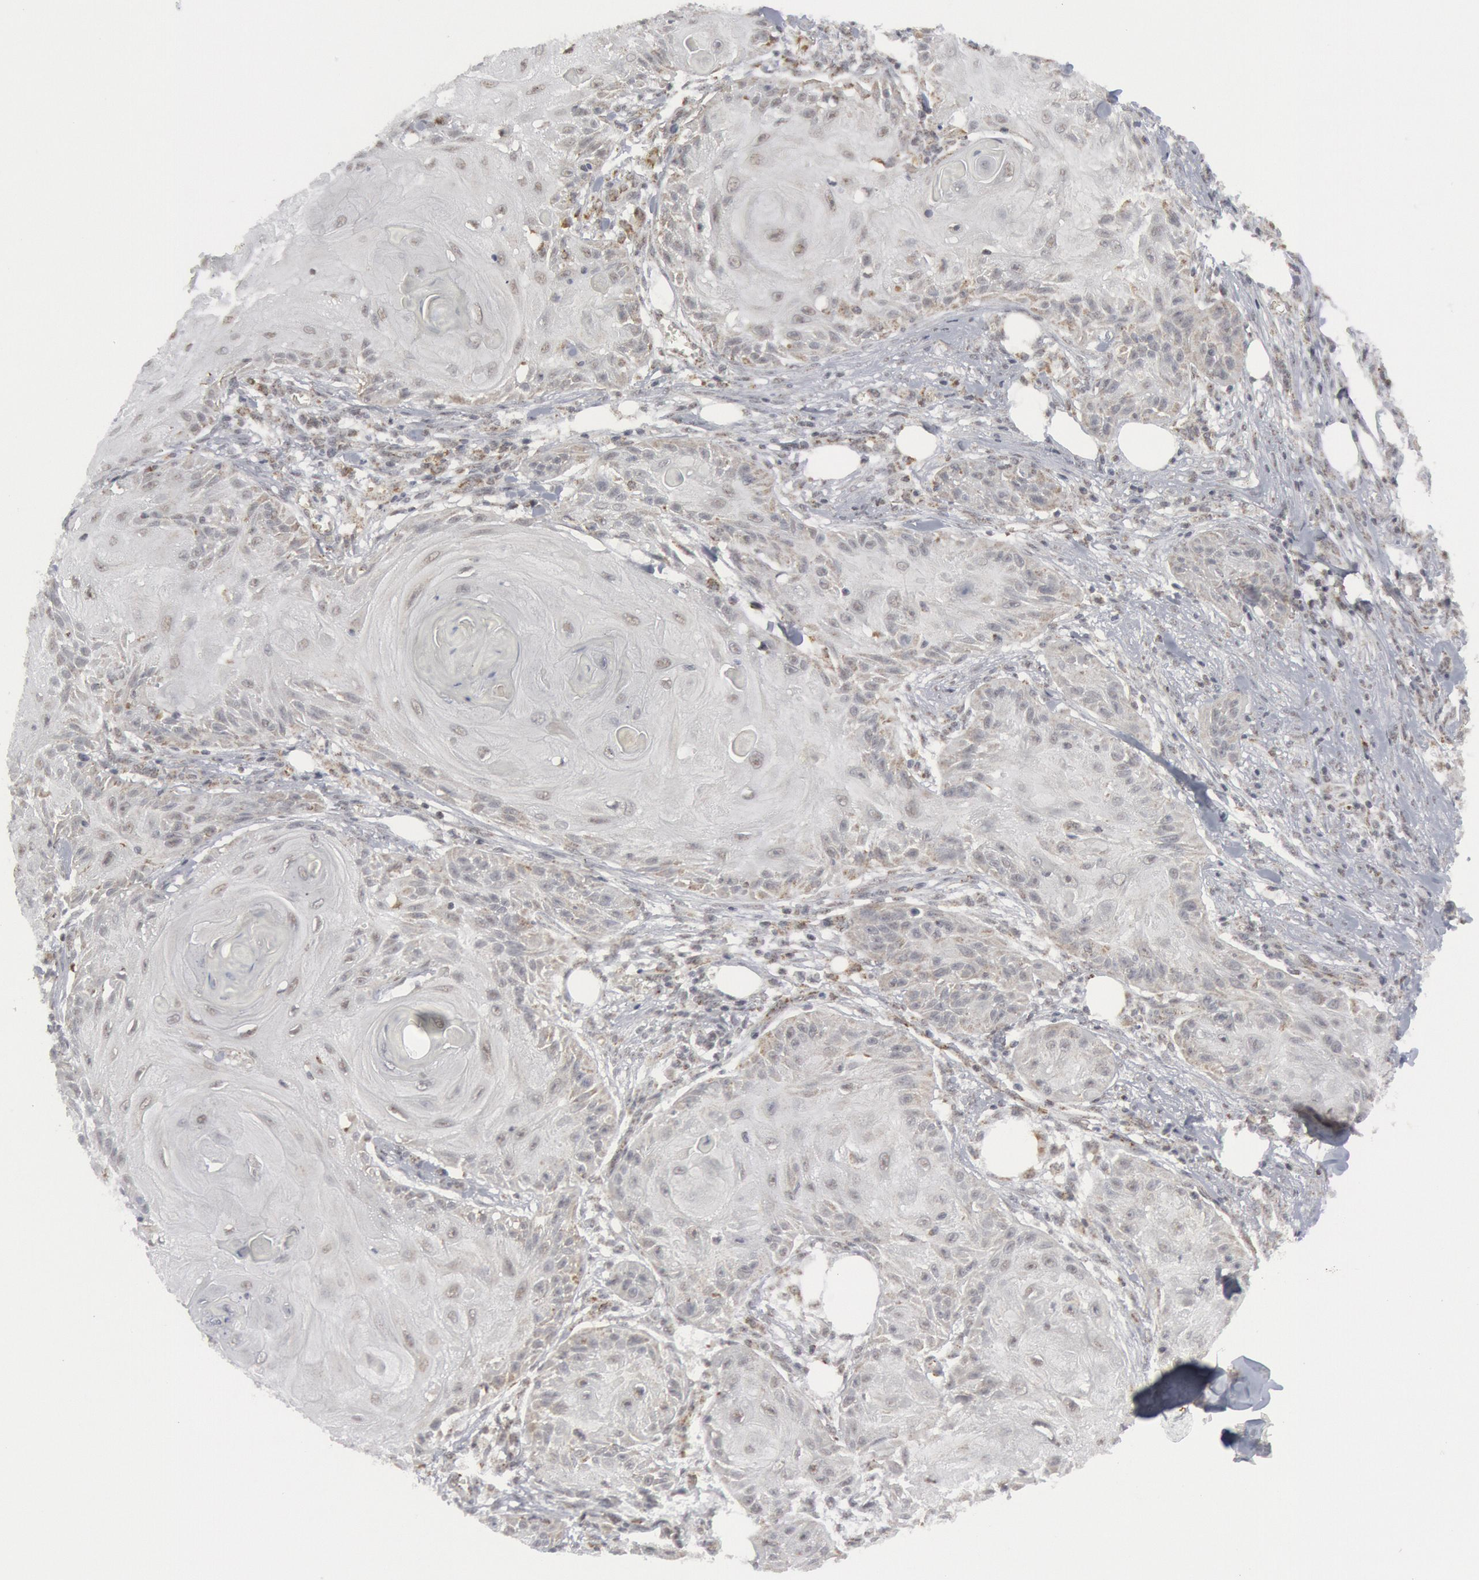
{"staining": {"intensity": "negative", "quantity": "none", "location": "none"}, "tissue": "skin cancer", "cell_type": "Tumor cells", "image_type": "cancer", "snomed": [{"axis": "morphology", "description": "Squamous cell carcinoma, NOS"}, {"axis": "topography", "description": "Skin"}], "caption": "This image is of skin cancer (squamous cell carcinoma) stained with immunohistochemistry (IHC) to label a protein in brown with the nuclei are counter-stained blue. There is no positivity in tumor cells.", "gene": "CASP9", "patient": {"sex": "female", "age": 88}}